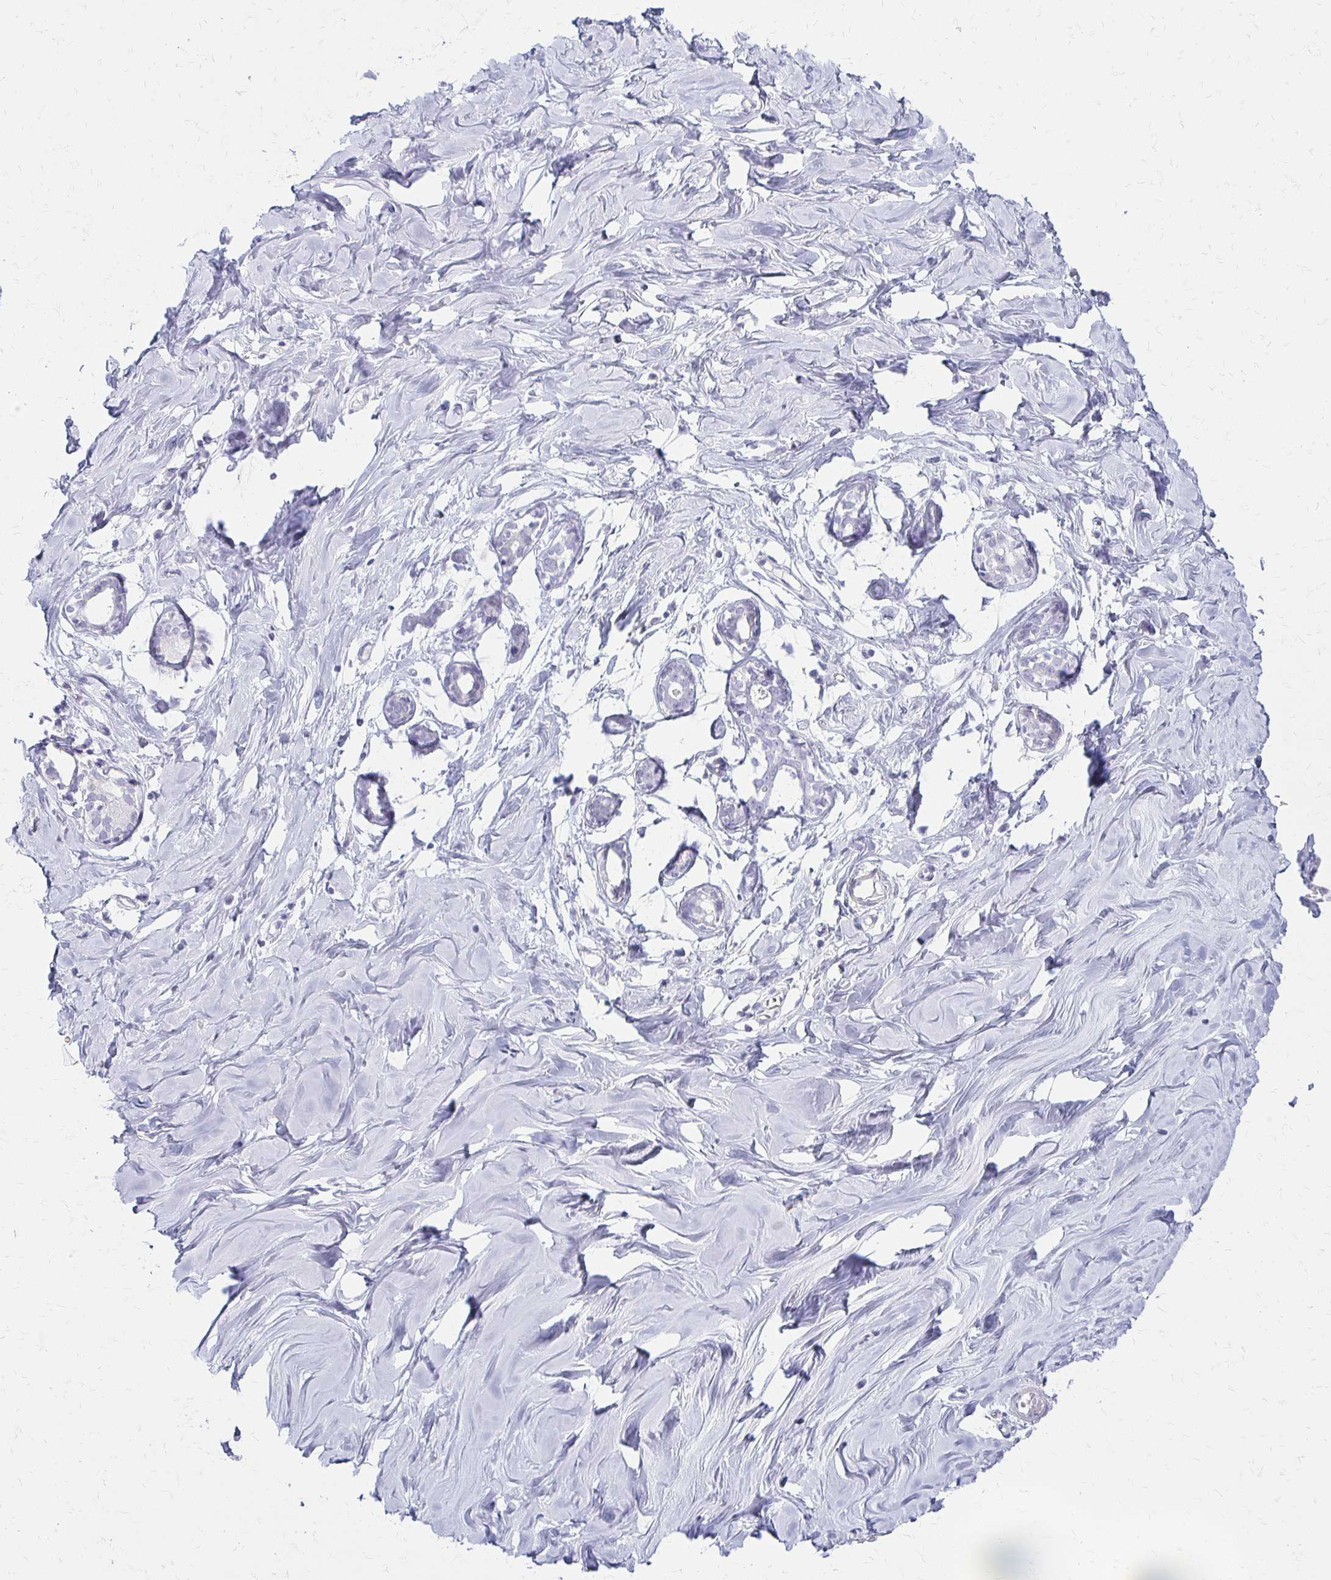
{"staining": {"intensity": "negative", "quantity": "none", "location": "none"}, "tissue": "breast", "cell_type": "Adipocytes", "image_type": "normal", "snomed": [{"axis": "morphology", "description": "Normal tissue, NOS"}, {"axis": "topography", "description": "Breast"}], "caption": "Immunohistochemical staining of unremarkable breast shows no significant expression in adipocytes. (Immunohistochemistry, brightfield microscopy, high magnification).", "gene": "IVL", "patient": {"sex": "female", "age": 27}}